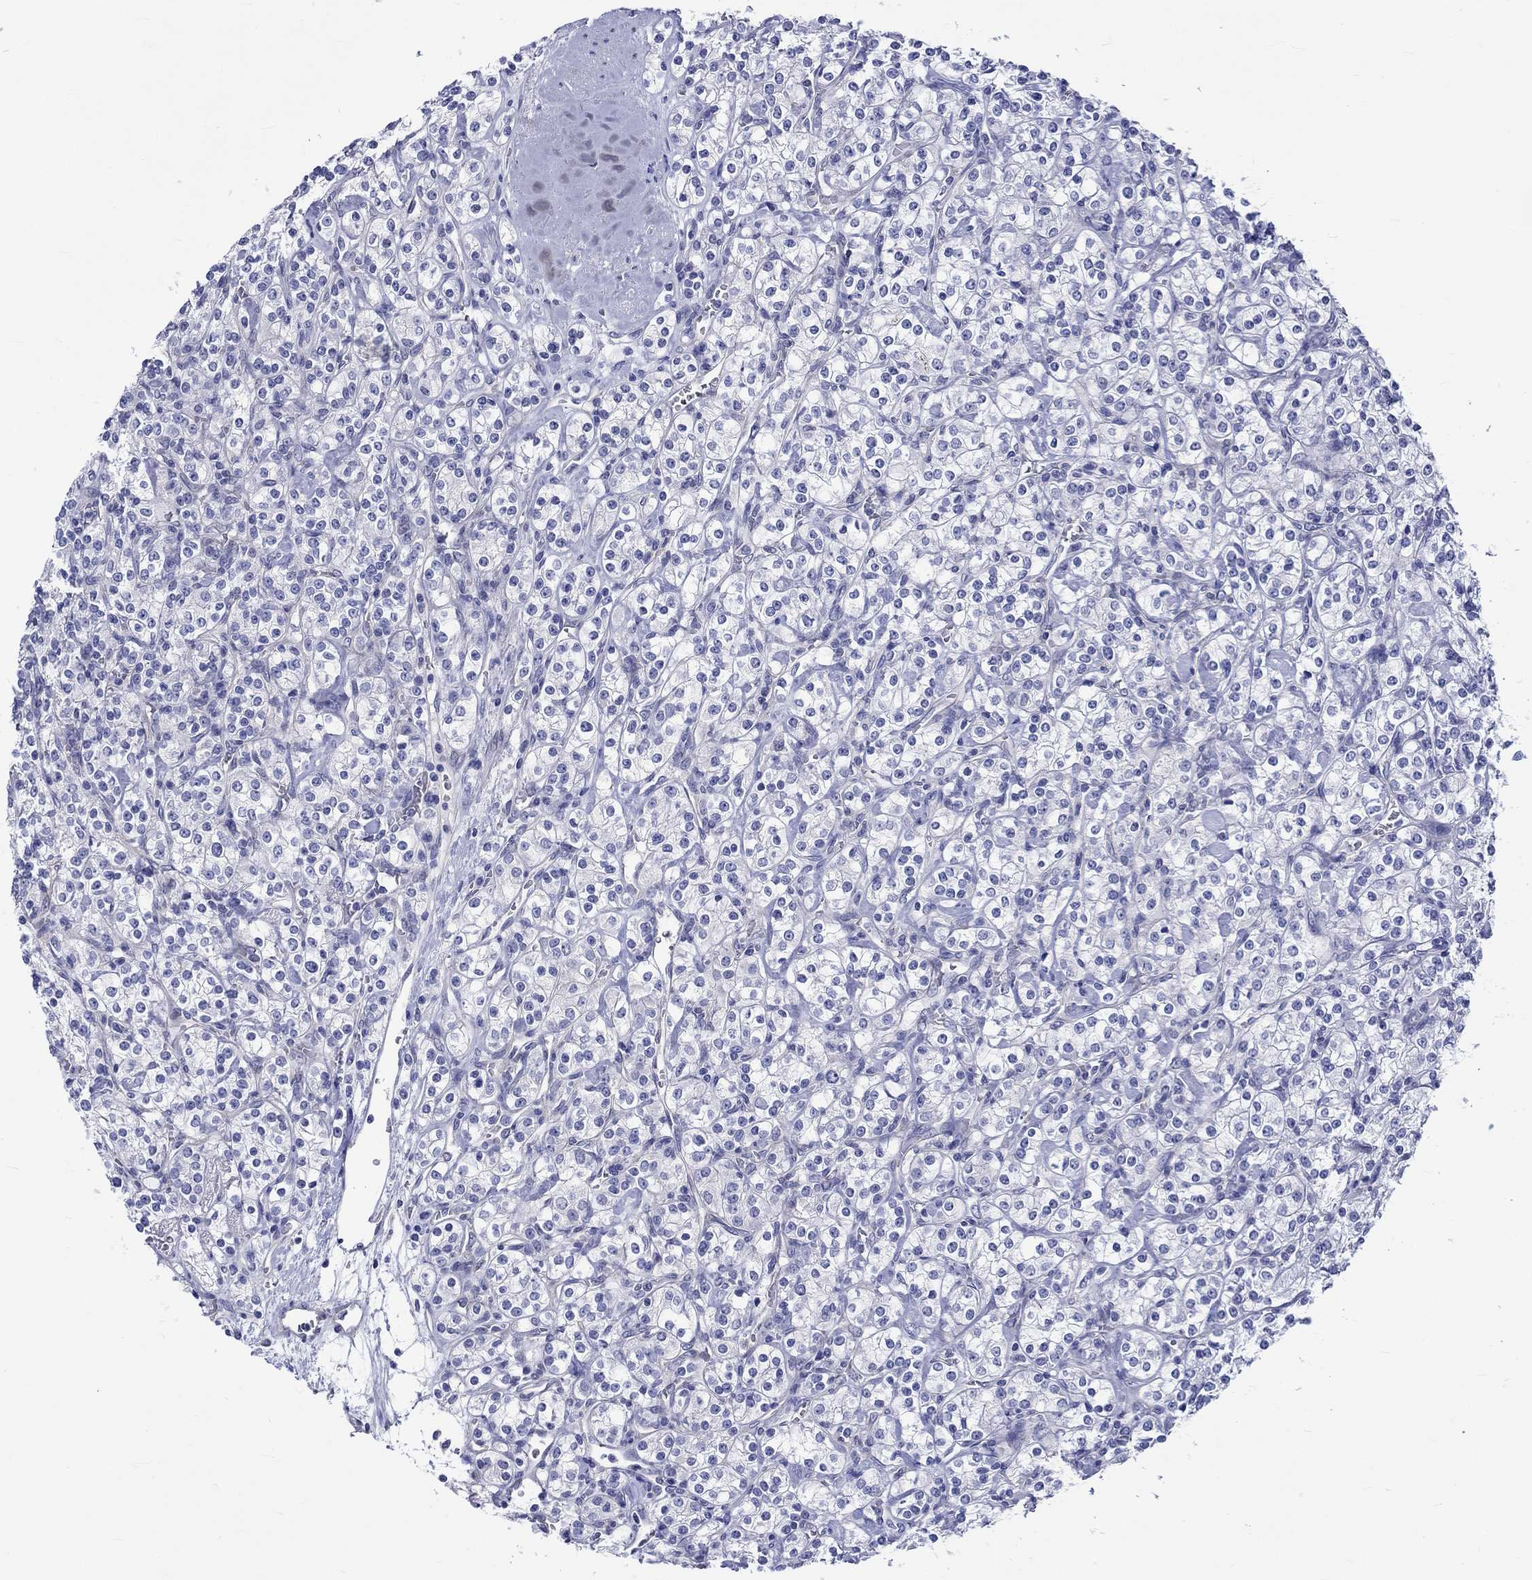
{"staining": {"intensity": "negative", "quantity": "none", "location": "none"}, "tissue": "renal cancer", "cell_type": "Tumor cells", "image_type": "cancer", "snomed": [{"axis": "morphology", "description": "Adenocarcinoma, NOS"}, {"axis": "topography", "description": "Kidney"}], "caption": "Adenocarcinoma (renal) stained for a protein using IHC reveals no positivity tumor cells.", "gene": "SH2D7", "patient": {"sex": "male", "age": 77}}